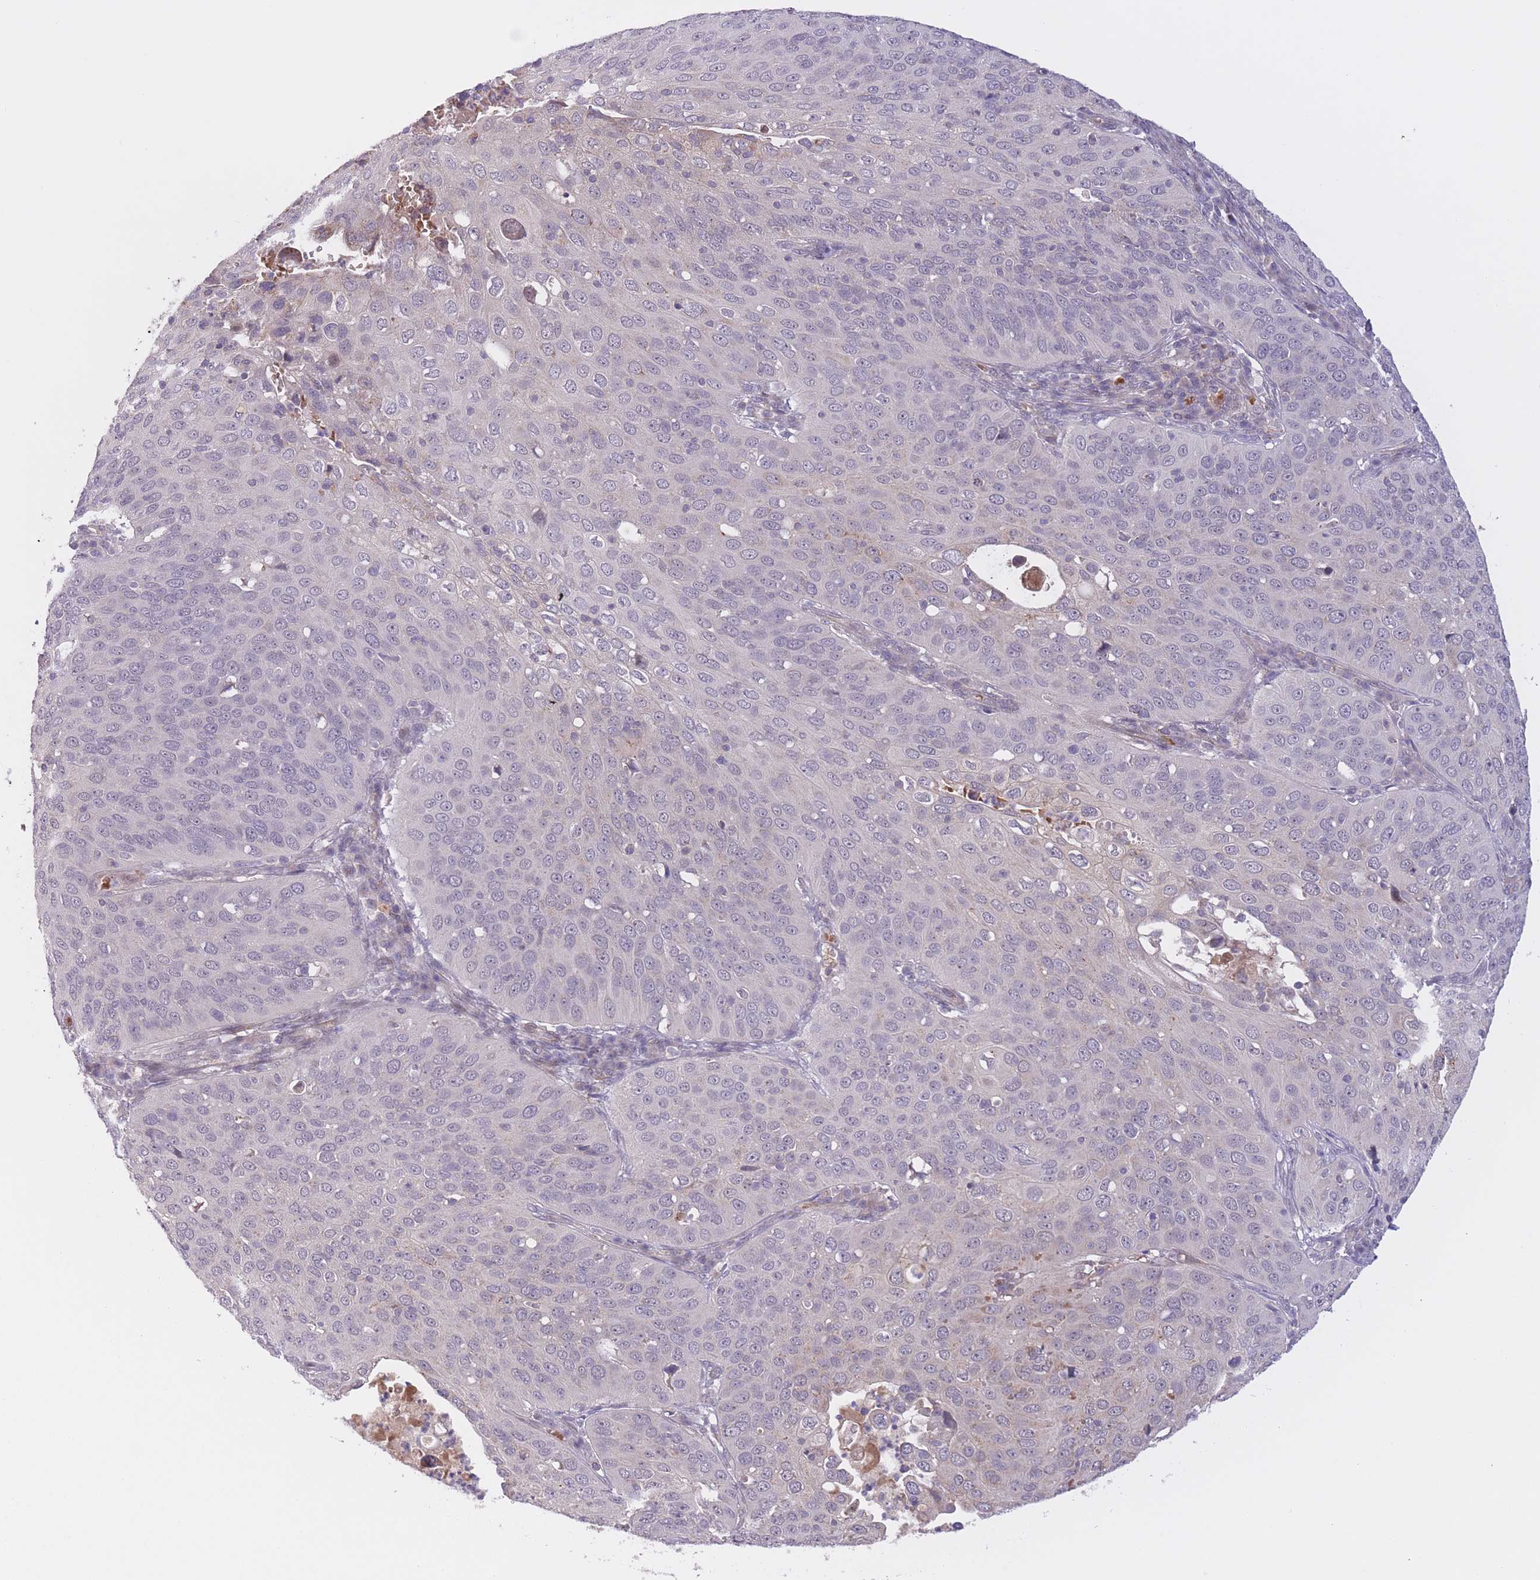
{"staining": {"intensity": "negative", "quantity": "none", "location": "none"}, "tissue": "cervical cancer", "cell_type": "Tumor cells", "image_type": "cancer", "snomed": [{"axis": "morphology", "description": "Squamous cell carcinoma, NOS"}, {"axis": "topography", "description": "Cervix"}], "caption": "High power microscopy image of an IHC photomicrograph of cervical cancer (squamous cell carcinoma), revealing no significant staining in tumor cells.", "gene": "FUT5", "patient": {"sex": "female", "age": 36}}